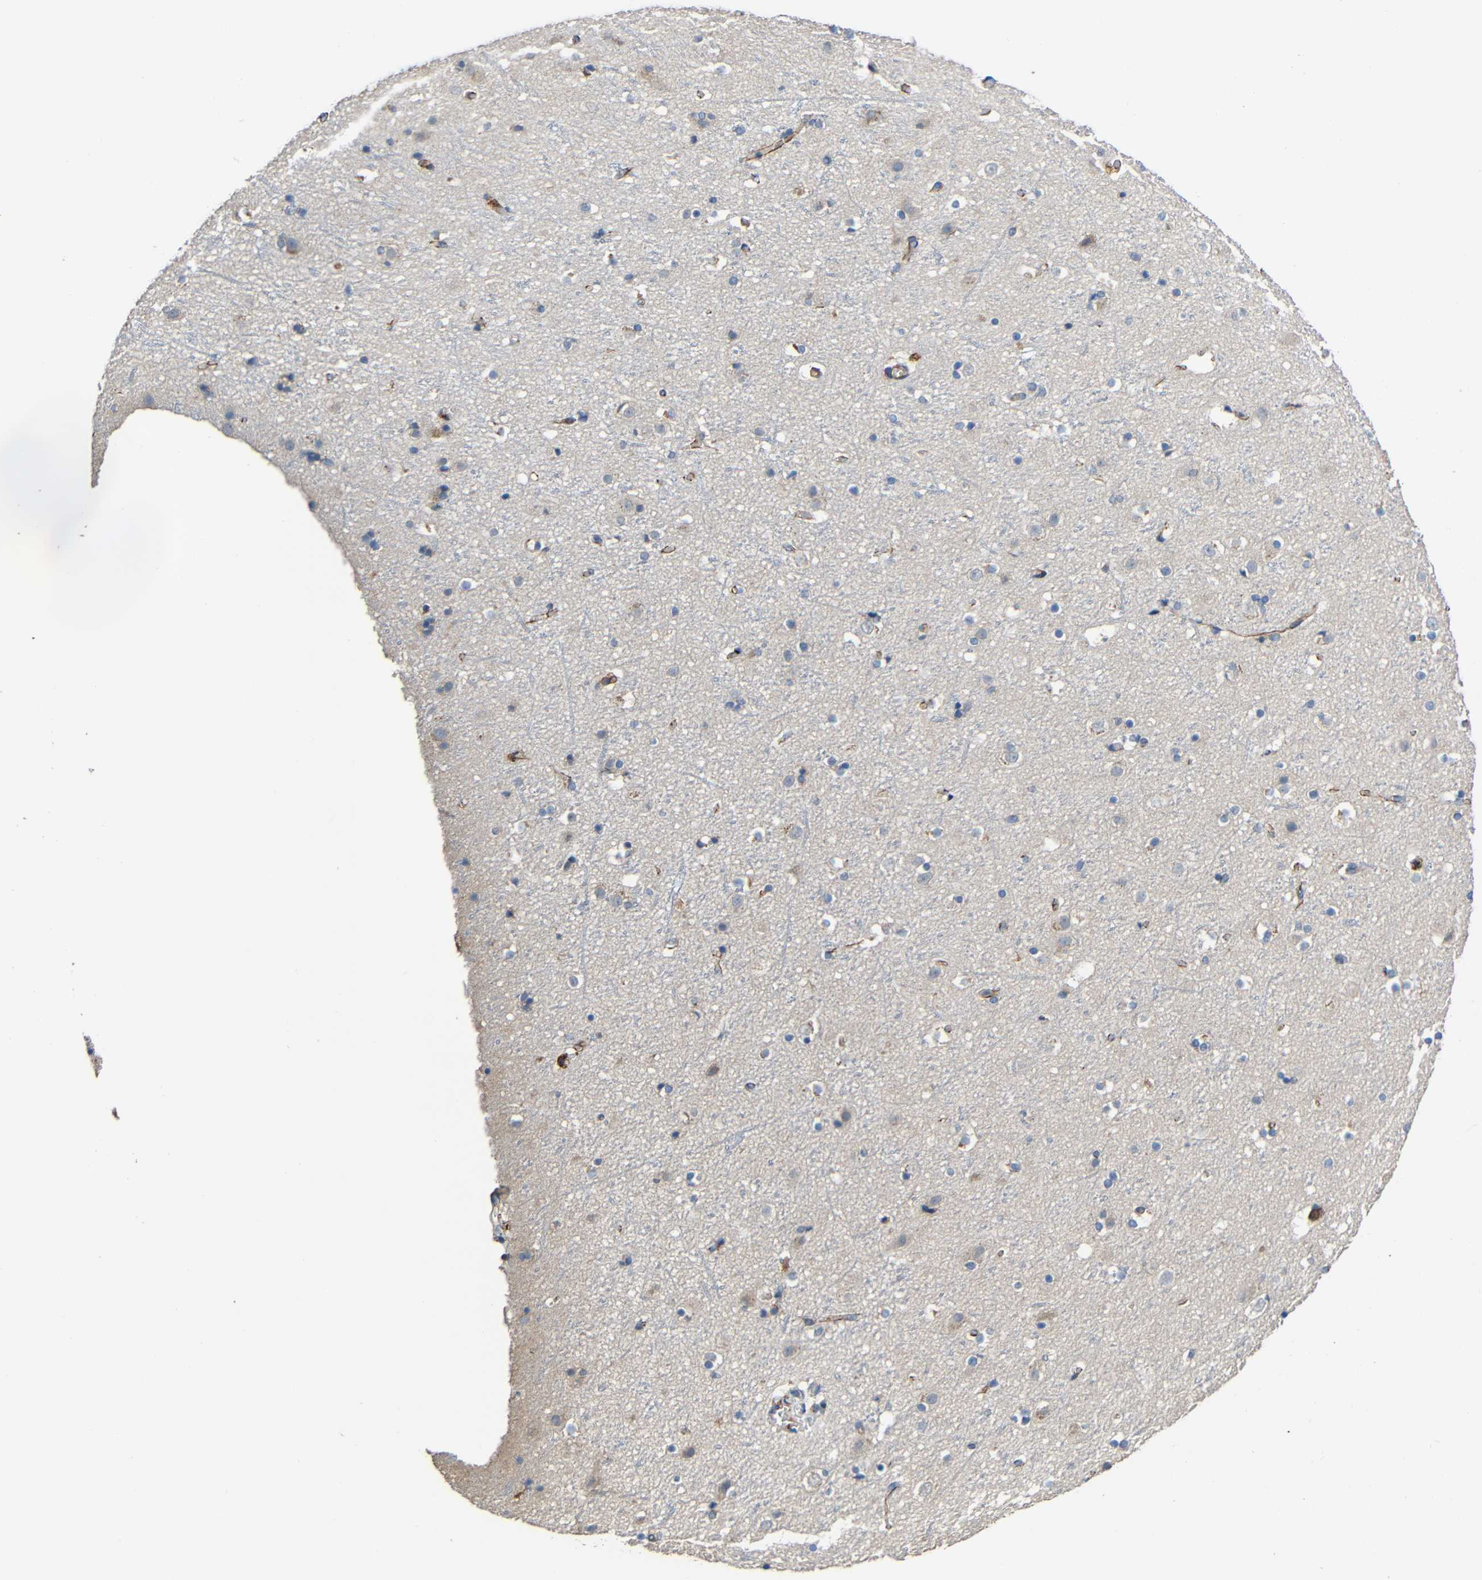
{"staining": {"intensity": "moderate", "quantity": "25%-75%", "location": "cytoplasmic/membranous"}, "tissue": "cerebral cortex", "cell_type": "Endothelial cells", "image_type": "normal", "snomed": [{"axis": "morphology", "description": "Normal tissue, NOS"}, {"axis": "topography", "description": "Cerebral cortex"}], "caption": "Immunohistochemistry histopathology image of benign cerebral cortex: cerebral cortex stained using immunohistochemistry (IHC) displays medium levels of moderate protein expression localized specifically in the cytoplasmic/membranous of endothelial cells, appearing as a cytoplasmic/membranous brown color.", "gene": "RHOT2", "patient": {"sex": "male", "age": 45}}